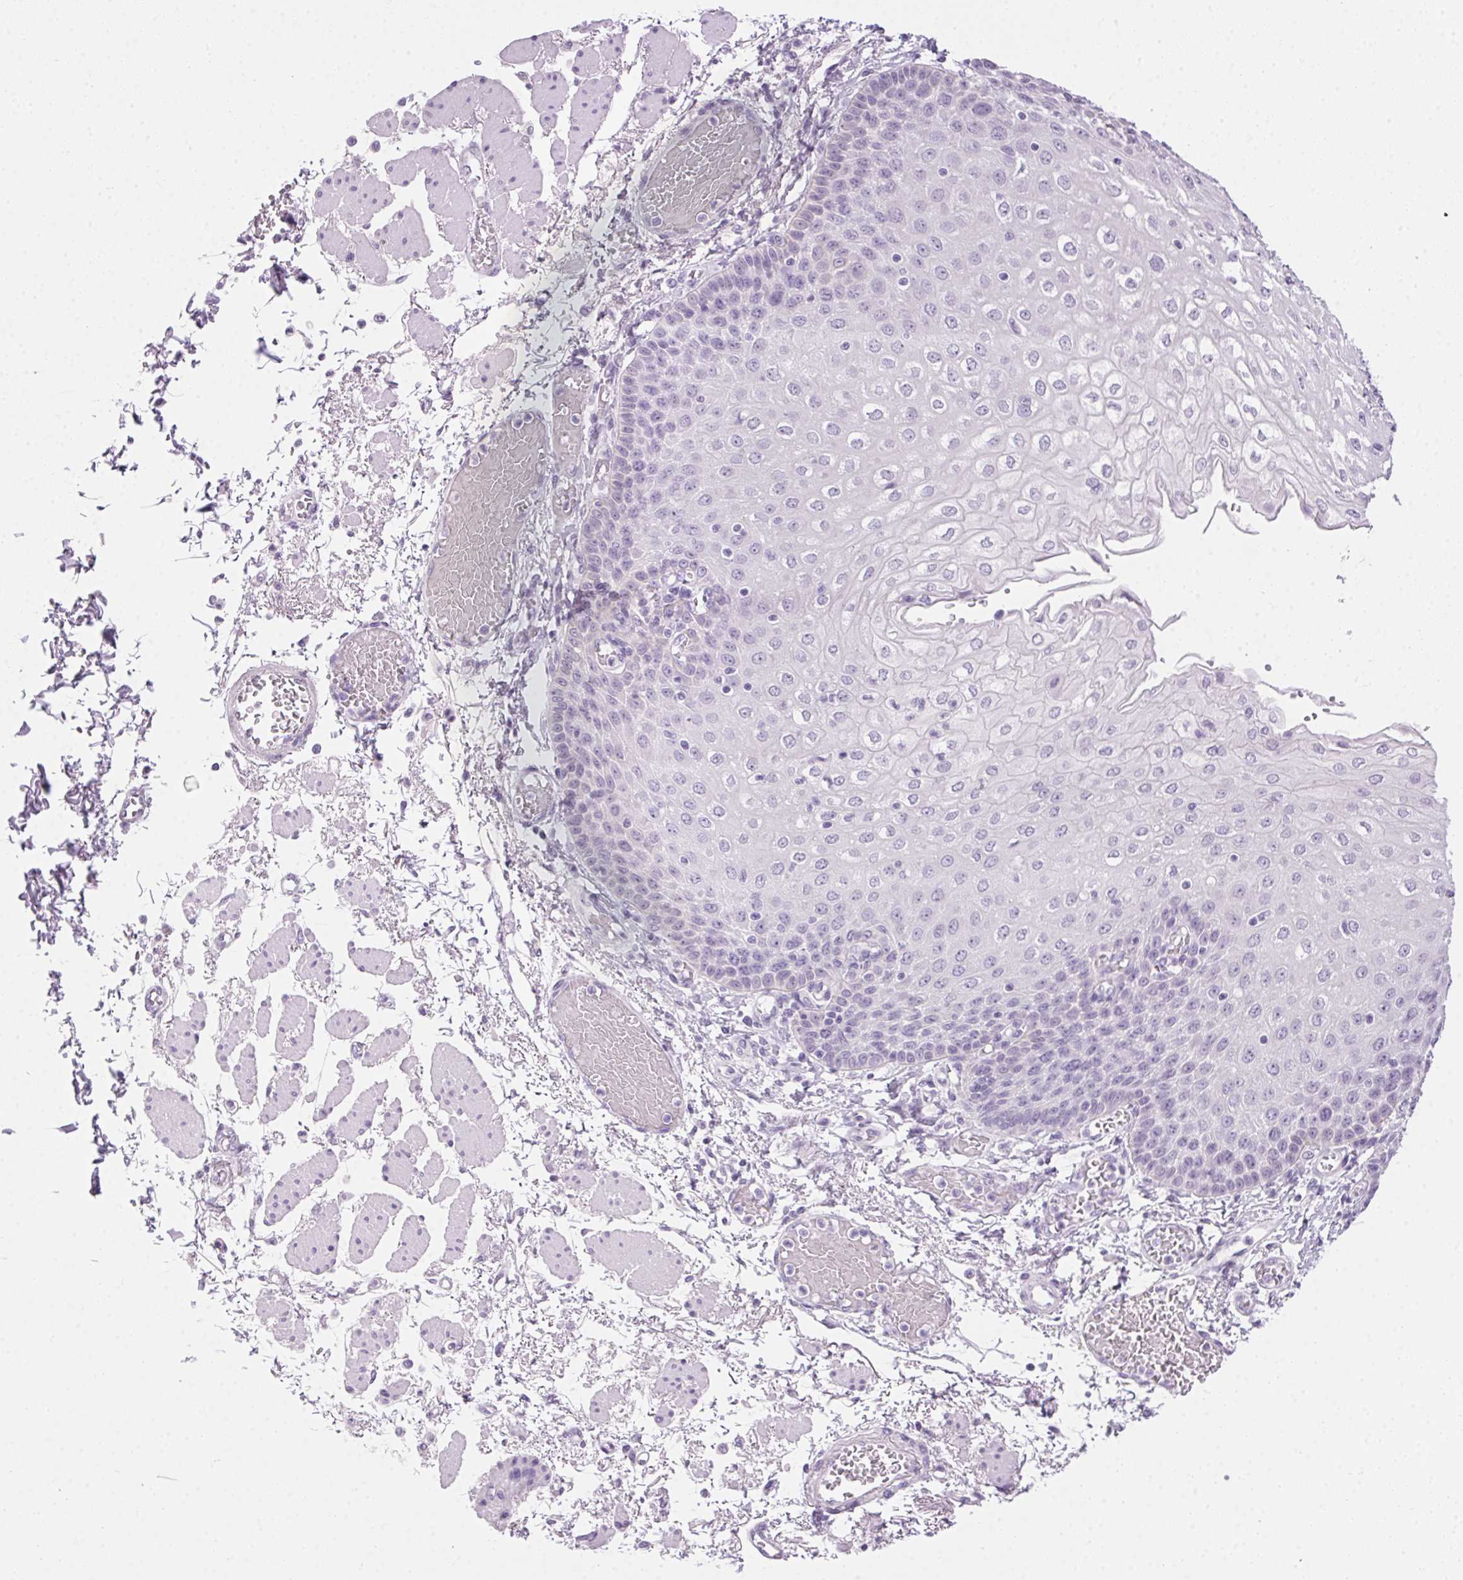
{"staining": {"intensity": "negative", "quantity": "none", "location": "none"}, "tissue": "esophagus", "cell_type": "Squamous epithelial cells", "image_type": "normal", "snomed": [{"axis": "morphology", "description": "Normal tissue, NOS"}, {"axis": "morphology", "description": "Adenocarcinoma, NOS"}, {"axis": "topography", "description": "Esophagus"}], "caption": "Esophagus stained for a protein using IHC displays no staining squamous epithelial cells.", "gene": "POPDC2", "patient": {"sex": "male", "age": 81}}